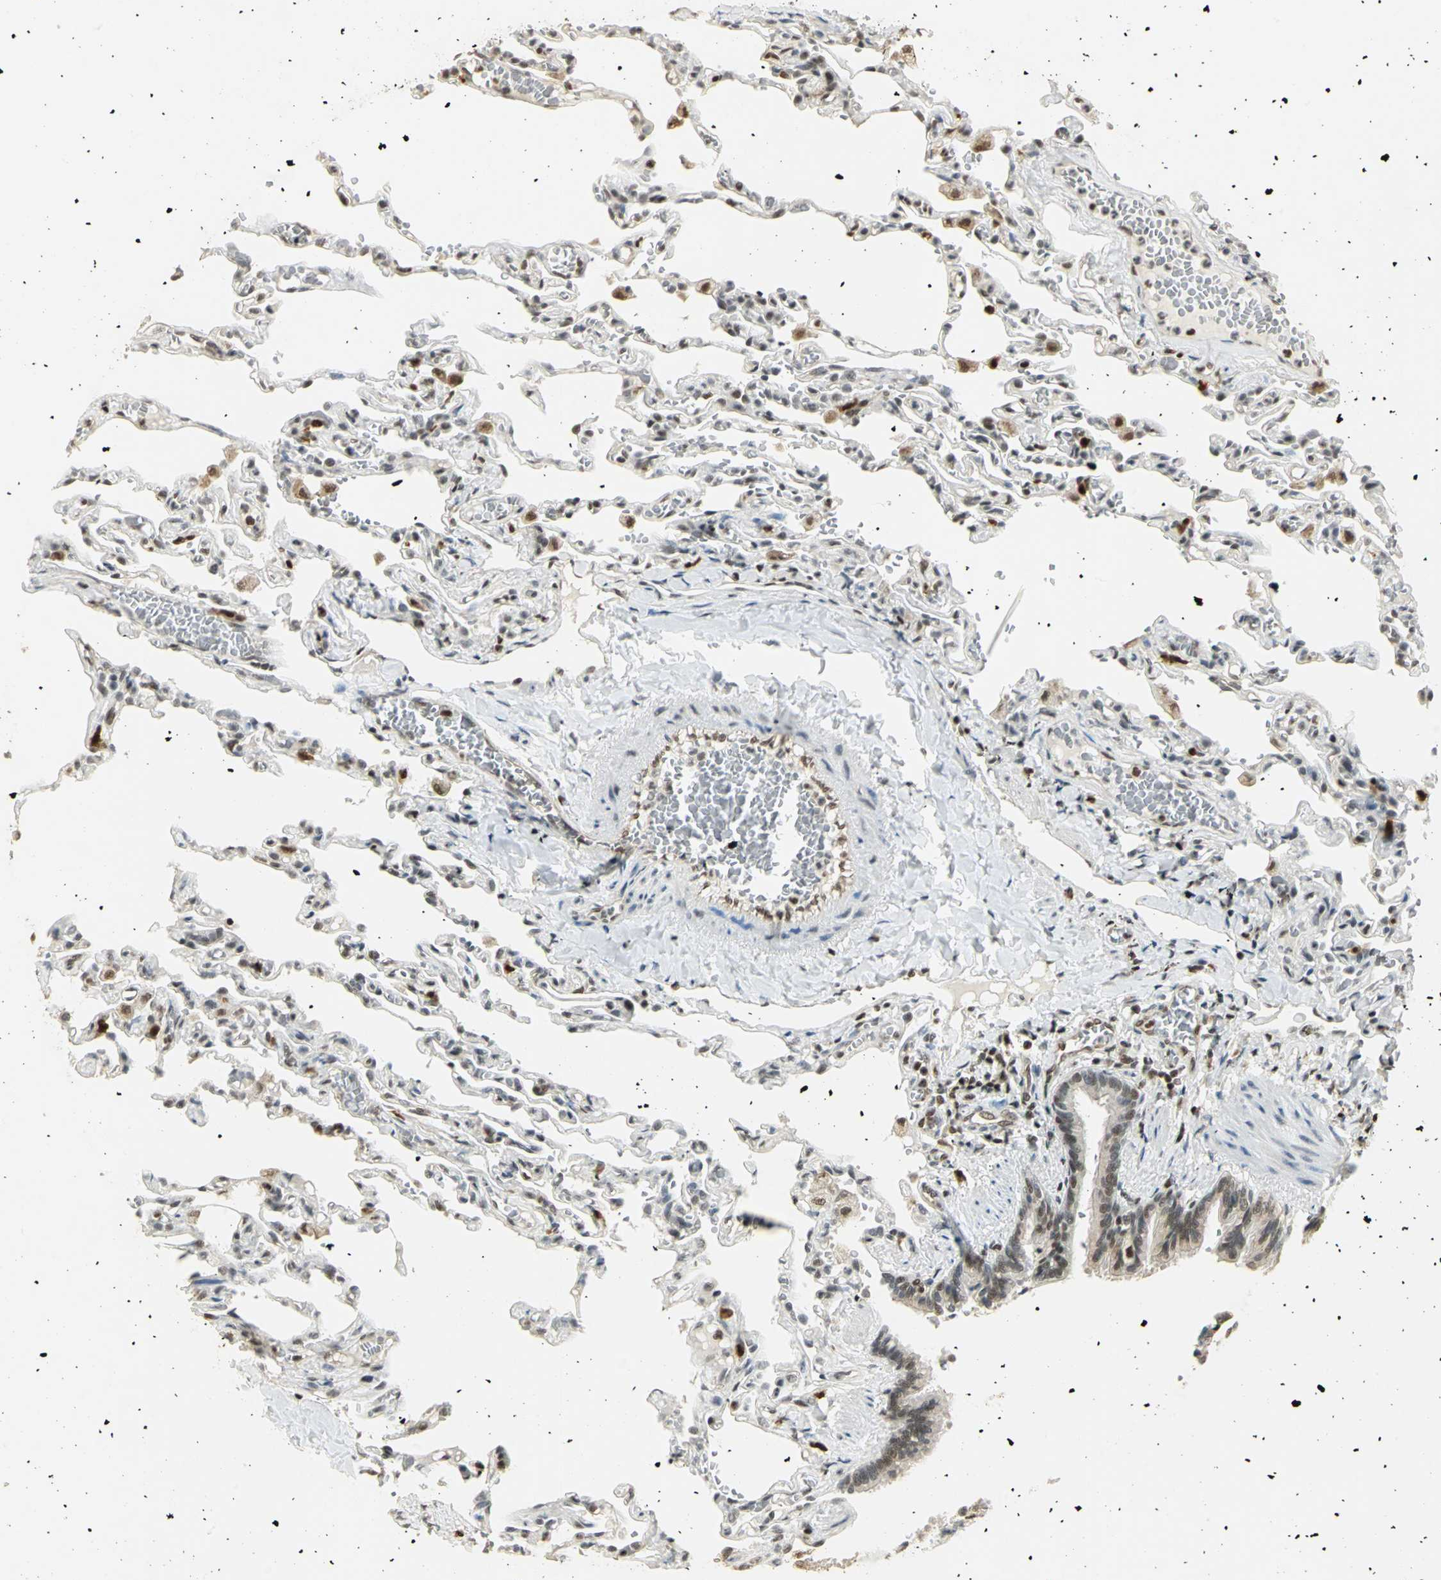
{"staining": {"intensity": "weak", "quantity": ">75%", "location": "nuclear"}, "tissue": "lung", "cell_type": "Alveolar cells", "image_type": "normal", "snomed": [{"axis": "morphology", "description": "Normal tissue, NOS"}, {"axis": "topography", "description": "Lung"}], "caption": "Lung stained with immunohistochemistry (IHC) displays weak nuclear expression in about >75% of alveolar cells.", "gene": "ELF1", "patient": {"sex": "male", "age": 21}}